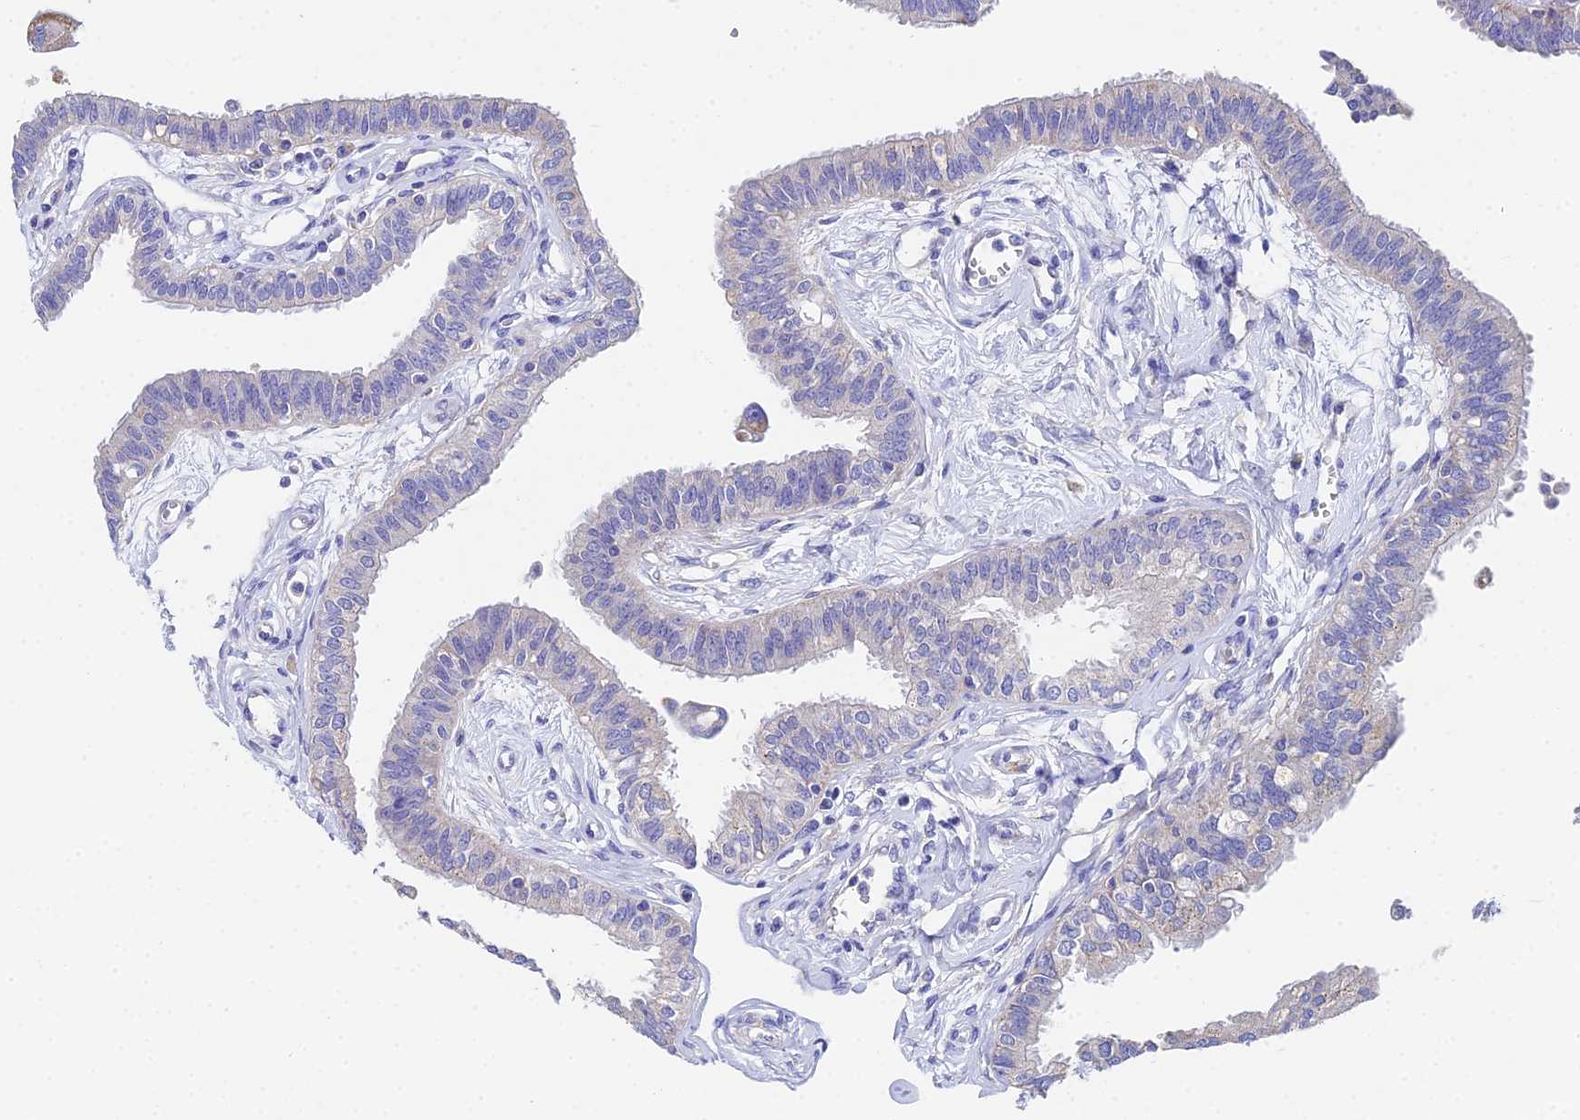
{"staining": {"intensity": "negative", "quantity": "none", "location": "none"}, "tissue": "fallopian tube", "cell_type": "Glandular cells", "image_type": "normal", "snomed": [{"axis": "morphology", "description": "Normal tissue, NOS"}, {"axis": "morphology", "description": "Carcinoma, NOS"}, {"axis": "topography", "description": "Fallopian tube"}, {"axis": "topography", "description": "Ovary"}], "caption": "An immunohistochemistry photomicrograph of benign fallopian tube is shown. There is no staining in glandular cells of fallopian tube.", "gene": "UBE2L3", "patient": {"sex": "female", "age": 59}}